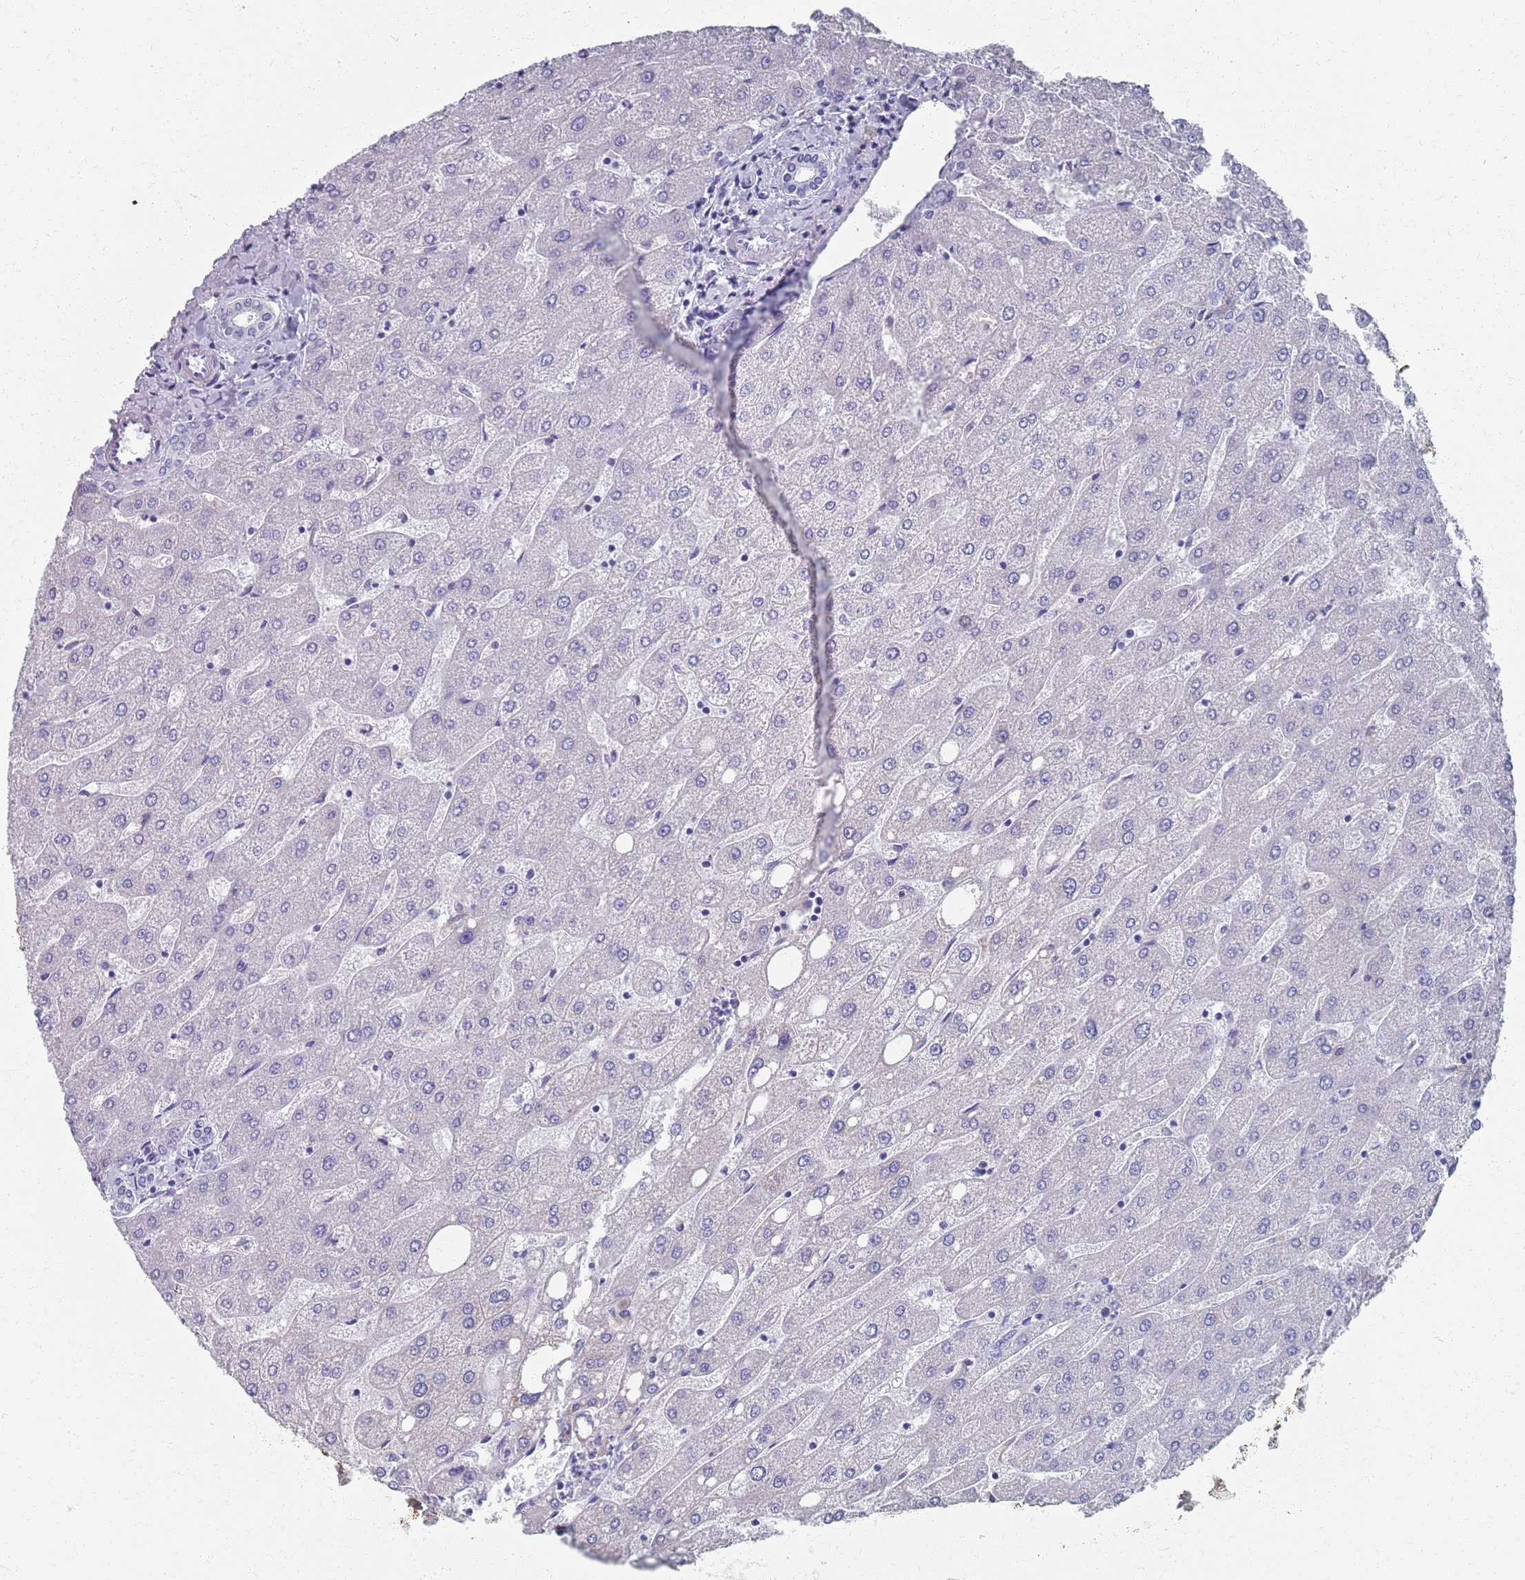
{"staining": {"intensity": "negative", "quantity": "none", "location": "none"}, "tissue": "liver", "cell_type": "Cholangiocytes", "image_type": "normal", "snomed": [{"axis": "morphology", "description": "Normal tissue, NOS"}, {"axis": "topography", "description": "Liver"}], "caption": "Cholangiocytes show no significant staining in unremarkable liver. Nuclei are stained in blue.", "gene": "PLOD1", "patient": {"sex": "male", "age": 67}}